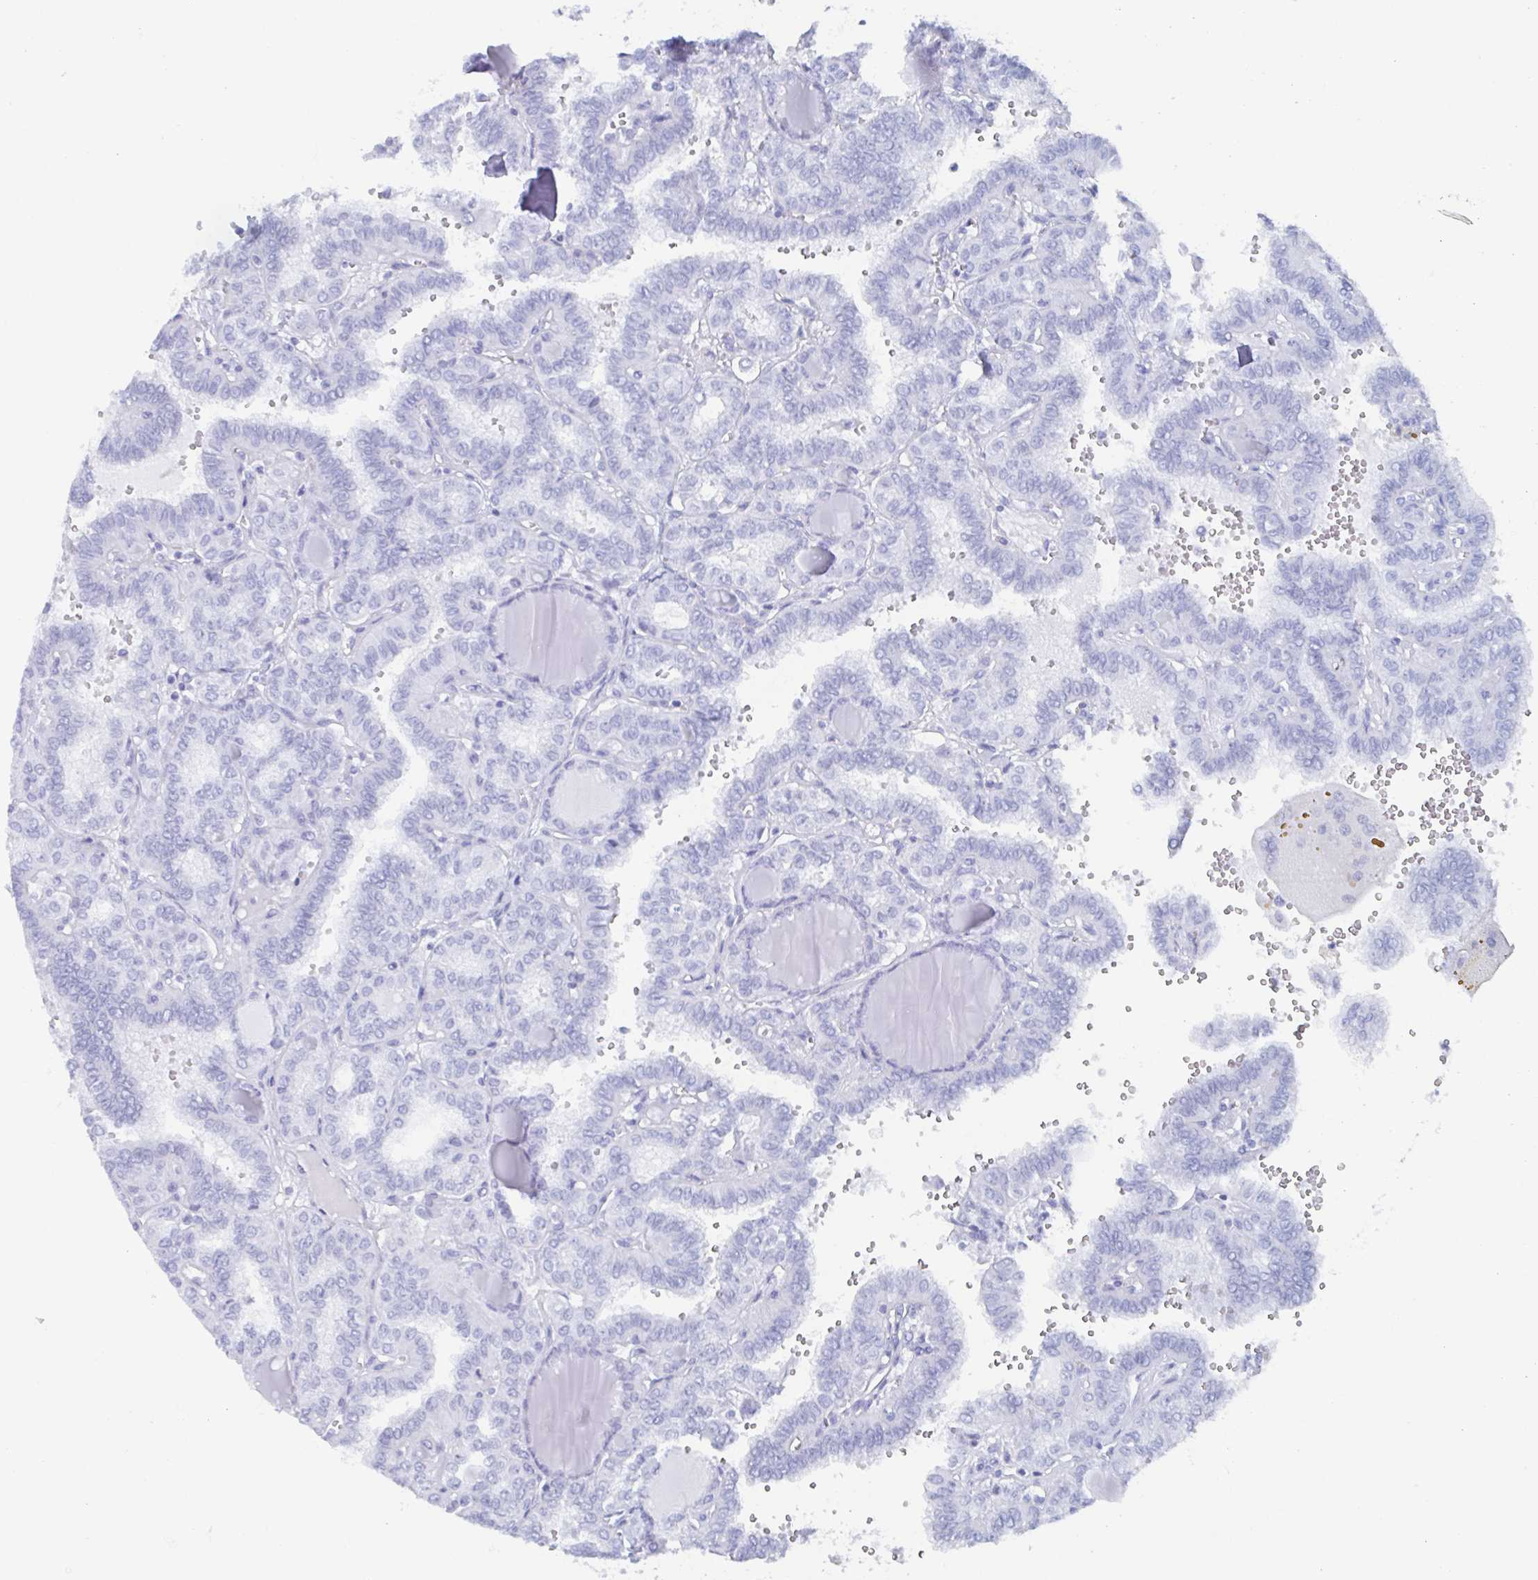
{"staining": {"intensity": "negative", "quantity": "none", "location": "none"}, "tissue": "thyroid cancer", "cell_type": "Tumor cells", "image_type": "cancer", "snomed": [{"axis": "morphology", "description": "Papillary adenocarcinoma, NOS"}, {"axis": "topography", "description": "Thyroid gland"}], "caption": "IHC histopathology image of neoplastic tissue: papillary adenocarcinoma (thyroid) stained with DAB demonstrates no significant protein expression in tumor cells. The staining is performed using DAB (3,3'-diaminobenzidine) brown chromogen with nuclei counter-stained in using hematoxylin.", "gene": "SHCBP1L", "patient": {"sex": "female", "age": 41}}